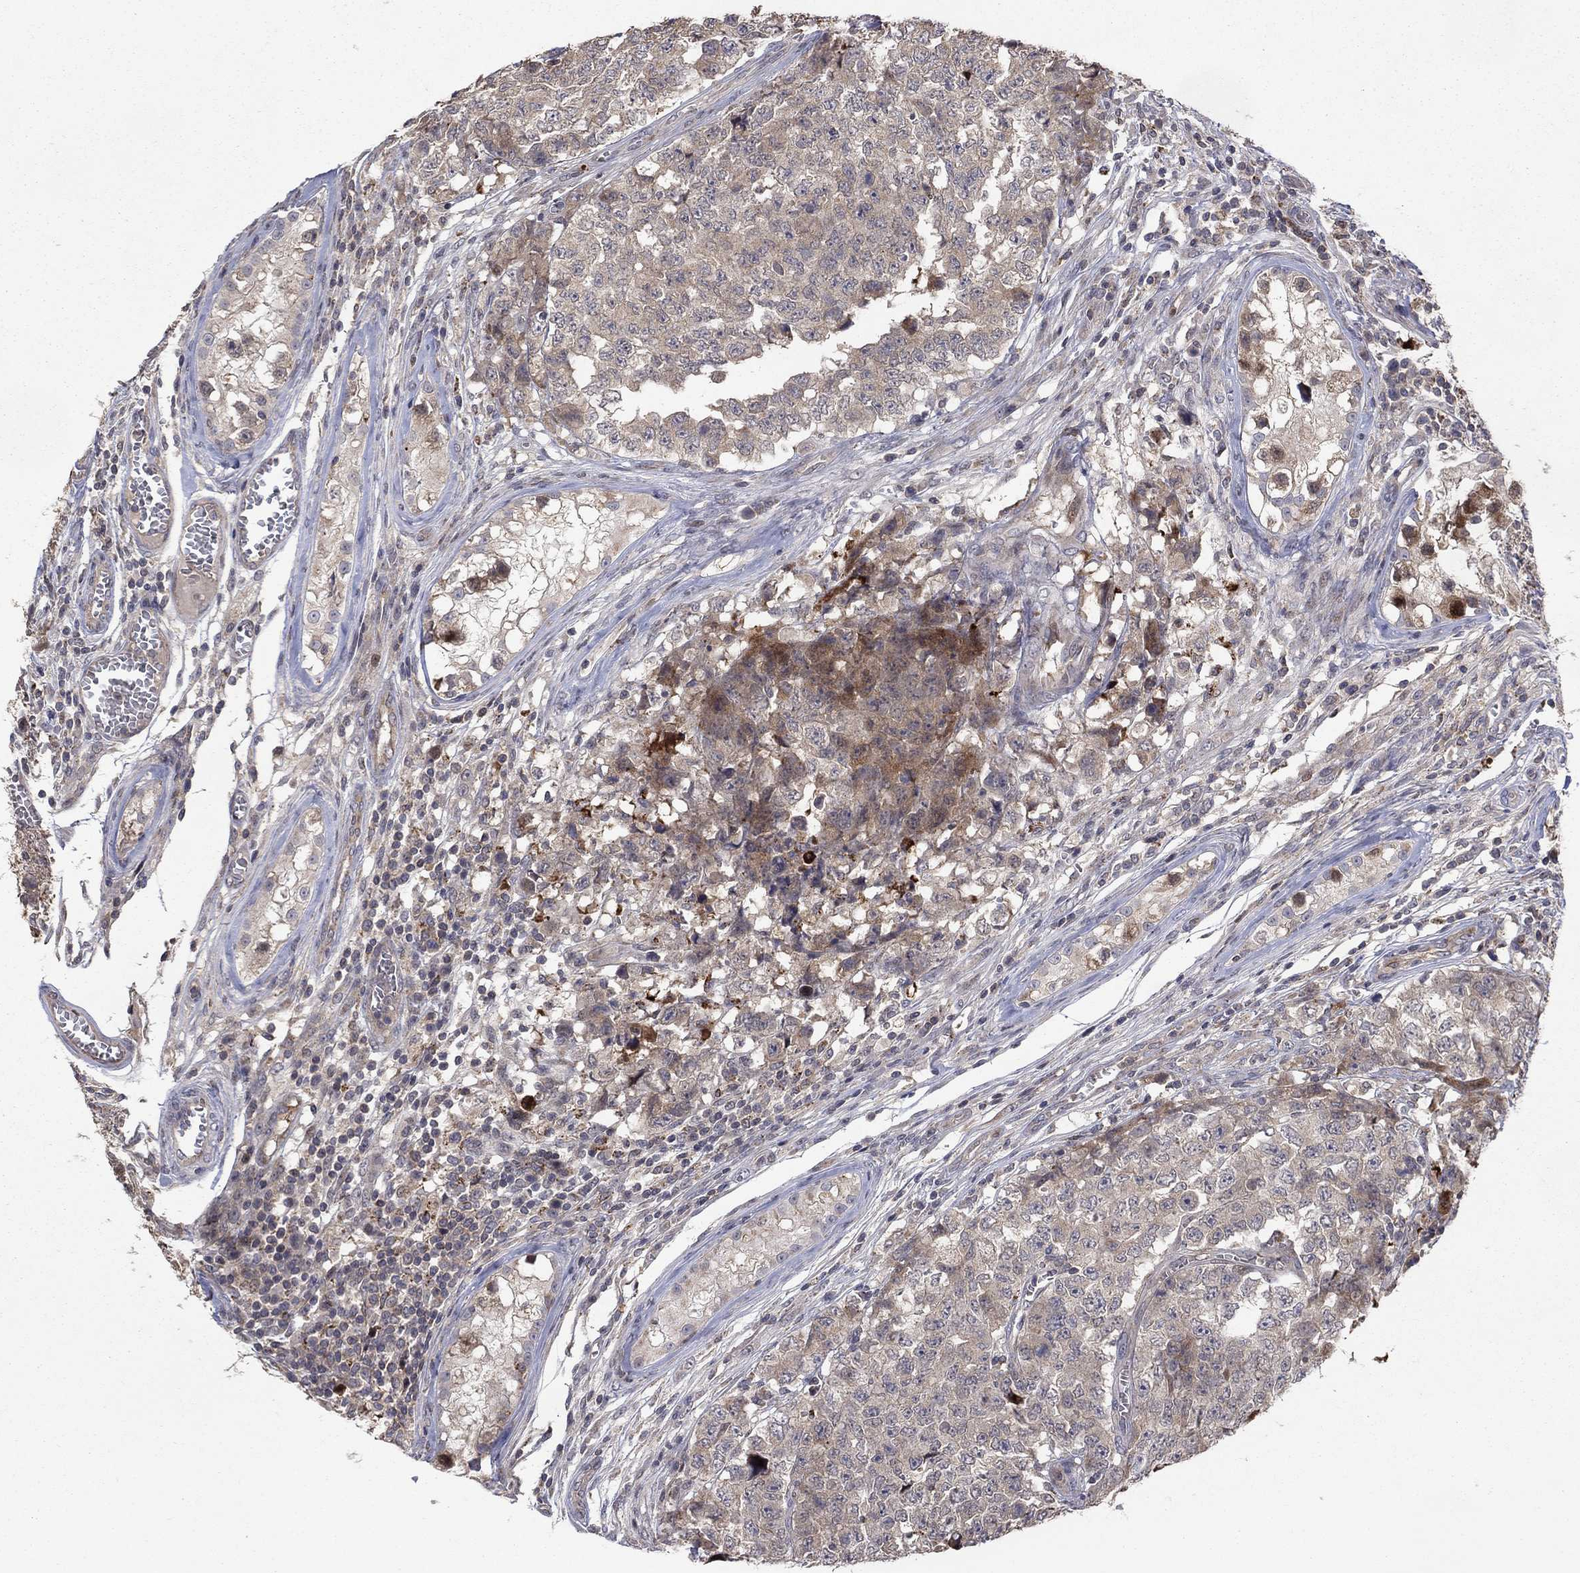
{"staining": {"intensity": "weak", "quantity": ">75%", "location": "cytoplasmic/membranous"}, "tissue": "testis cancer", "cell_type": "Tumor cells", "image_type": "cancer", "snomed": [{"axis": "morphology", "description": "Carcinoma, Embryonal, NOS"}, {"axis": "topography", "description": "Testis"}], "caption": "Approximately >75% of tumor cells in embryonal carcinoma (testis) display weak cytoplasmic/membranous protein staining as visualized by brown immunohistochemical staining.", "gene": "LPCAT4", "patient": {"sex": "male", "age": 23}}